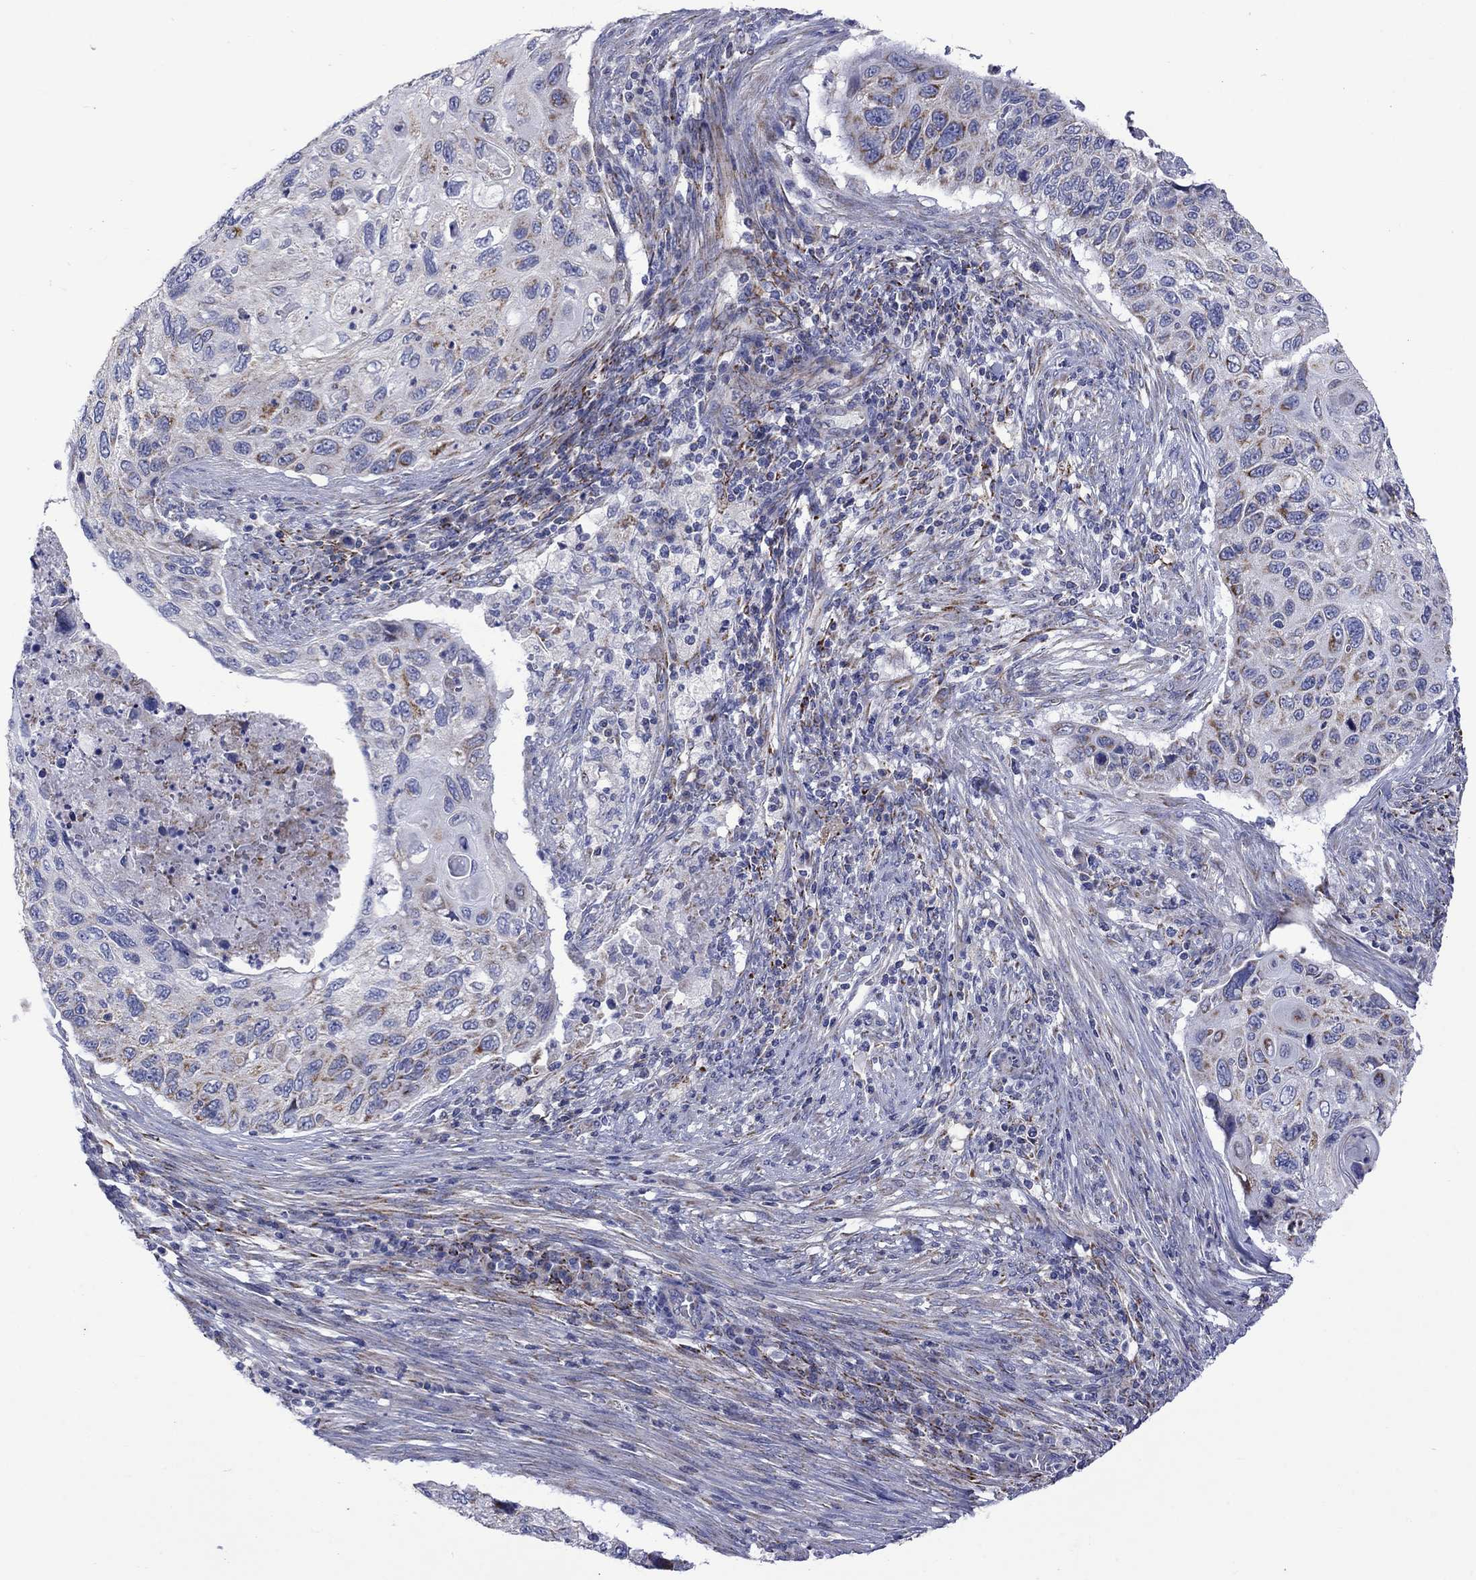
{"staining": {"intensity": "moderate", "quantity": "<25%", "location": "cytoplasmic/membranous"}, "tissue": "cervical cancer", "cell_type": "Tumor cells", "image_type": "cancer", "snomed": [{"axis": "morphology", "description": "Squamous cell carcinoma, NOS"}, {"axis": "topography", "description": "Cervix"}], "caption": "IHC (DAB) staining of cervical cancer (squamous cell carcinoma) exhibits moderate cytoplasmic/membranous protein staining in about <25% of tumor cells. (IHC, brightfield microscopy, high magnification).", "gene": "CISD1", "patient": {"sex": "female", "age": 70}}